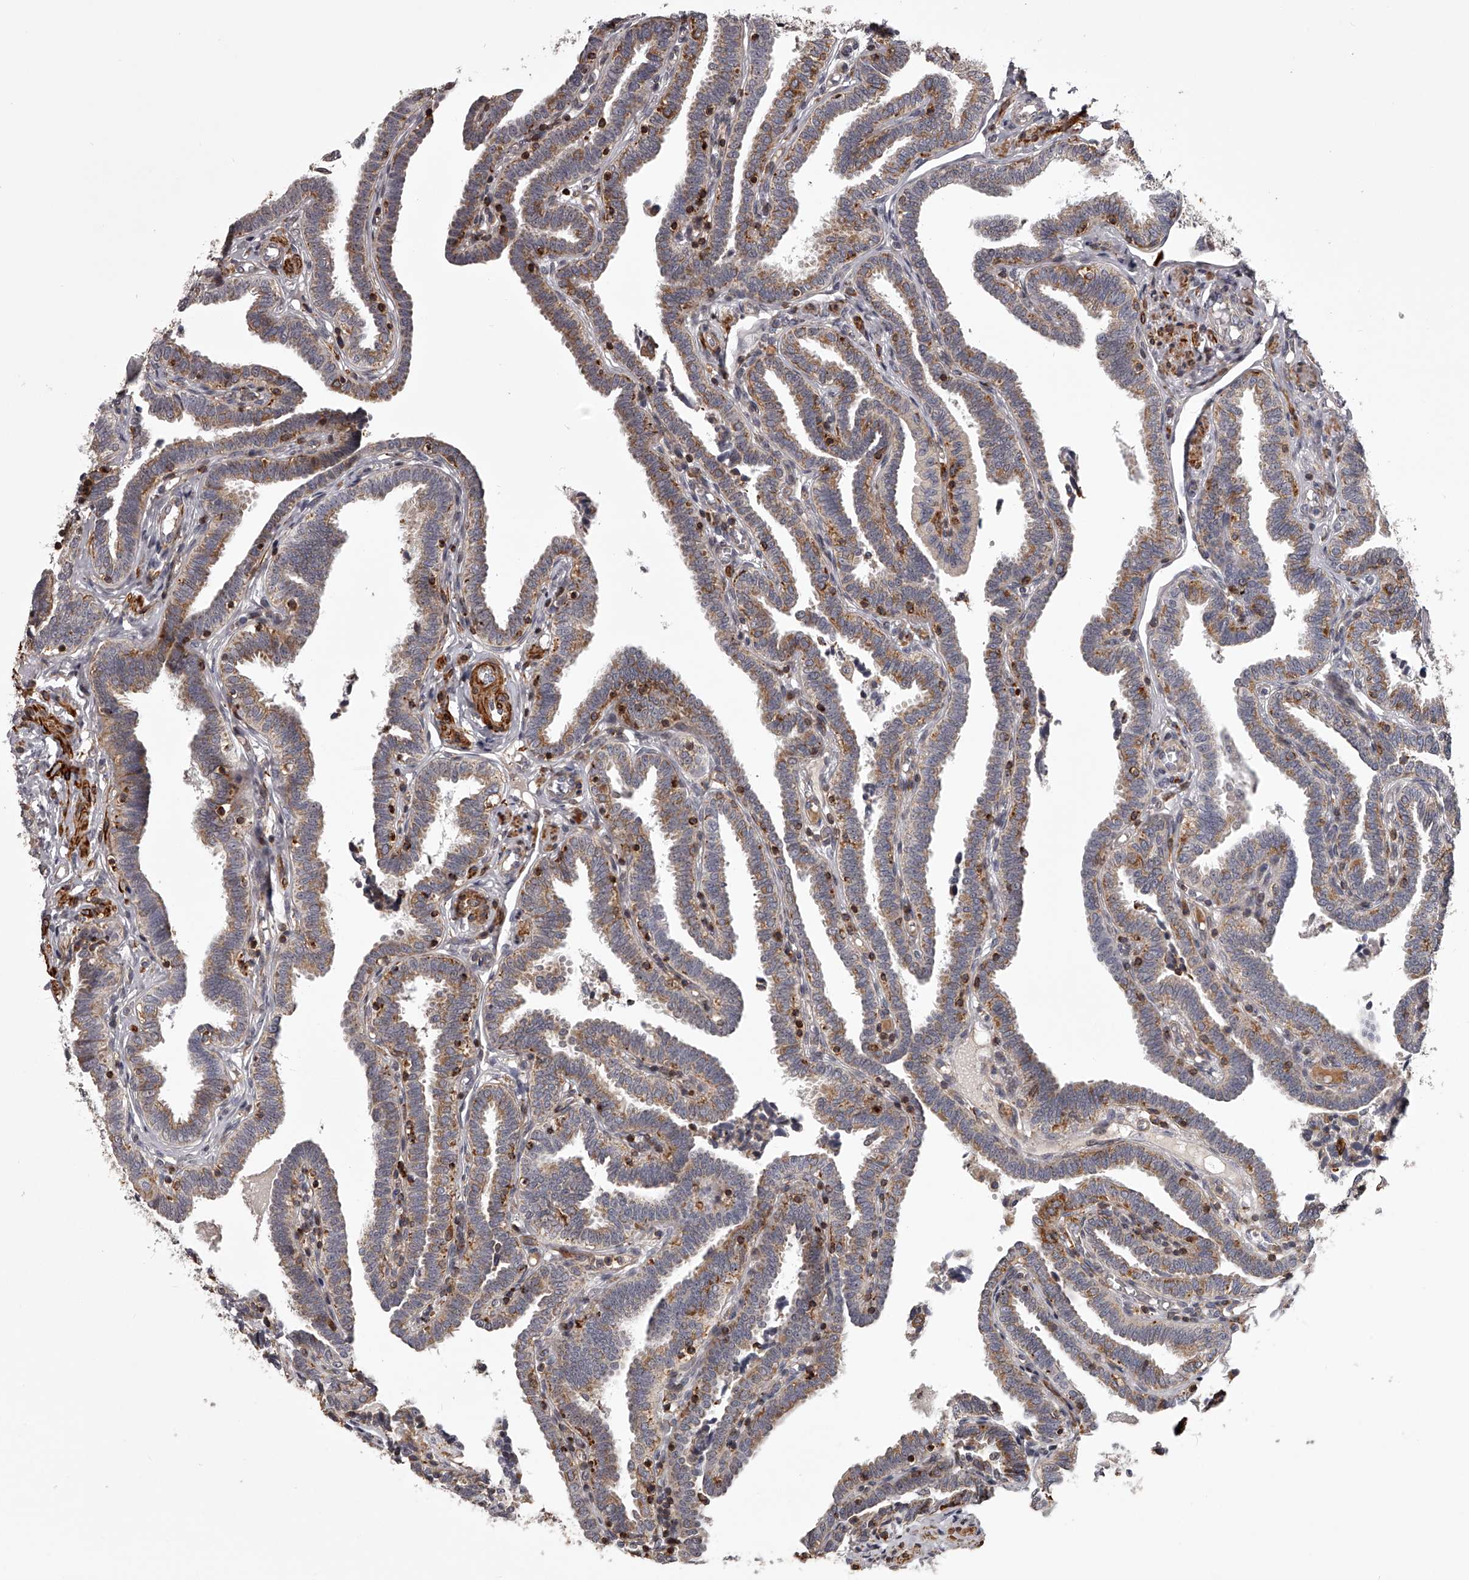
{"staining": {"intensity": "moderate", "quantity": "25%-75%", "location": "cytoplasmic/membranous"}, "tissue": "fallopian tube", "cell_type": "Glandular cells", "image_type": "normal", "snomed": [{"axis": "morphology", "description": "Normal tissue, NOS"}, {"axis": "topography", "description": "Fallopian tube"}], "caption": "Immunohistochemical staining of benign human fallopian tube exhibits 25%-75% levels of moderate cytoplasmic/membranous protein expression in approximately 25%-75% of glandular cells.", "gene": "RRP36", "patient": {"sex": "female", "age": 39}}